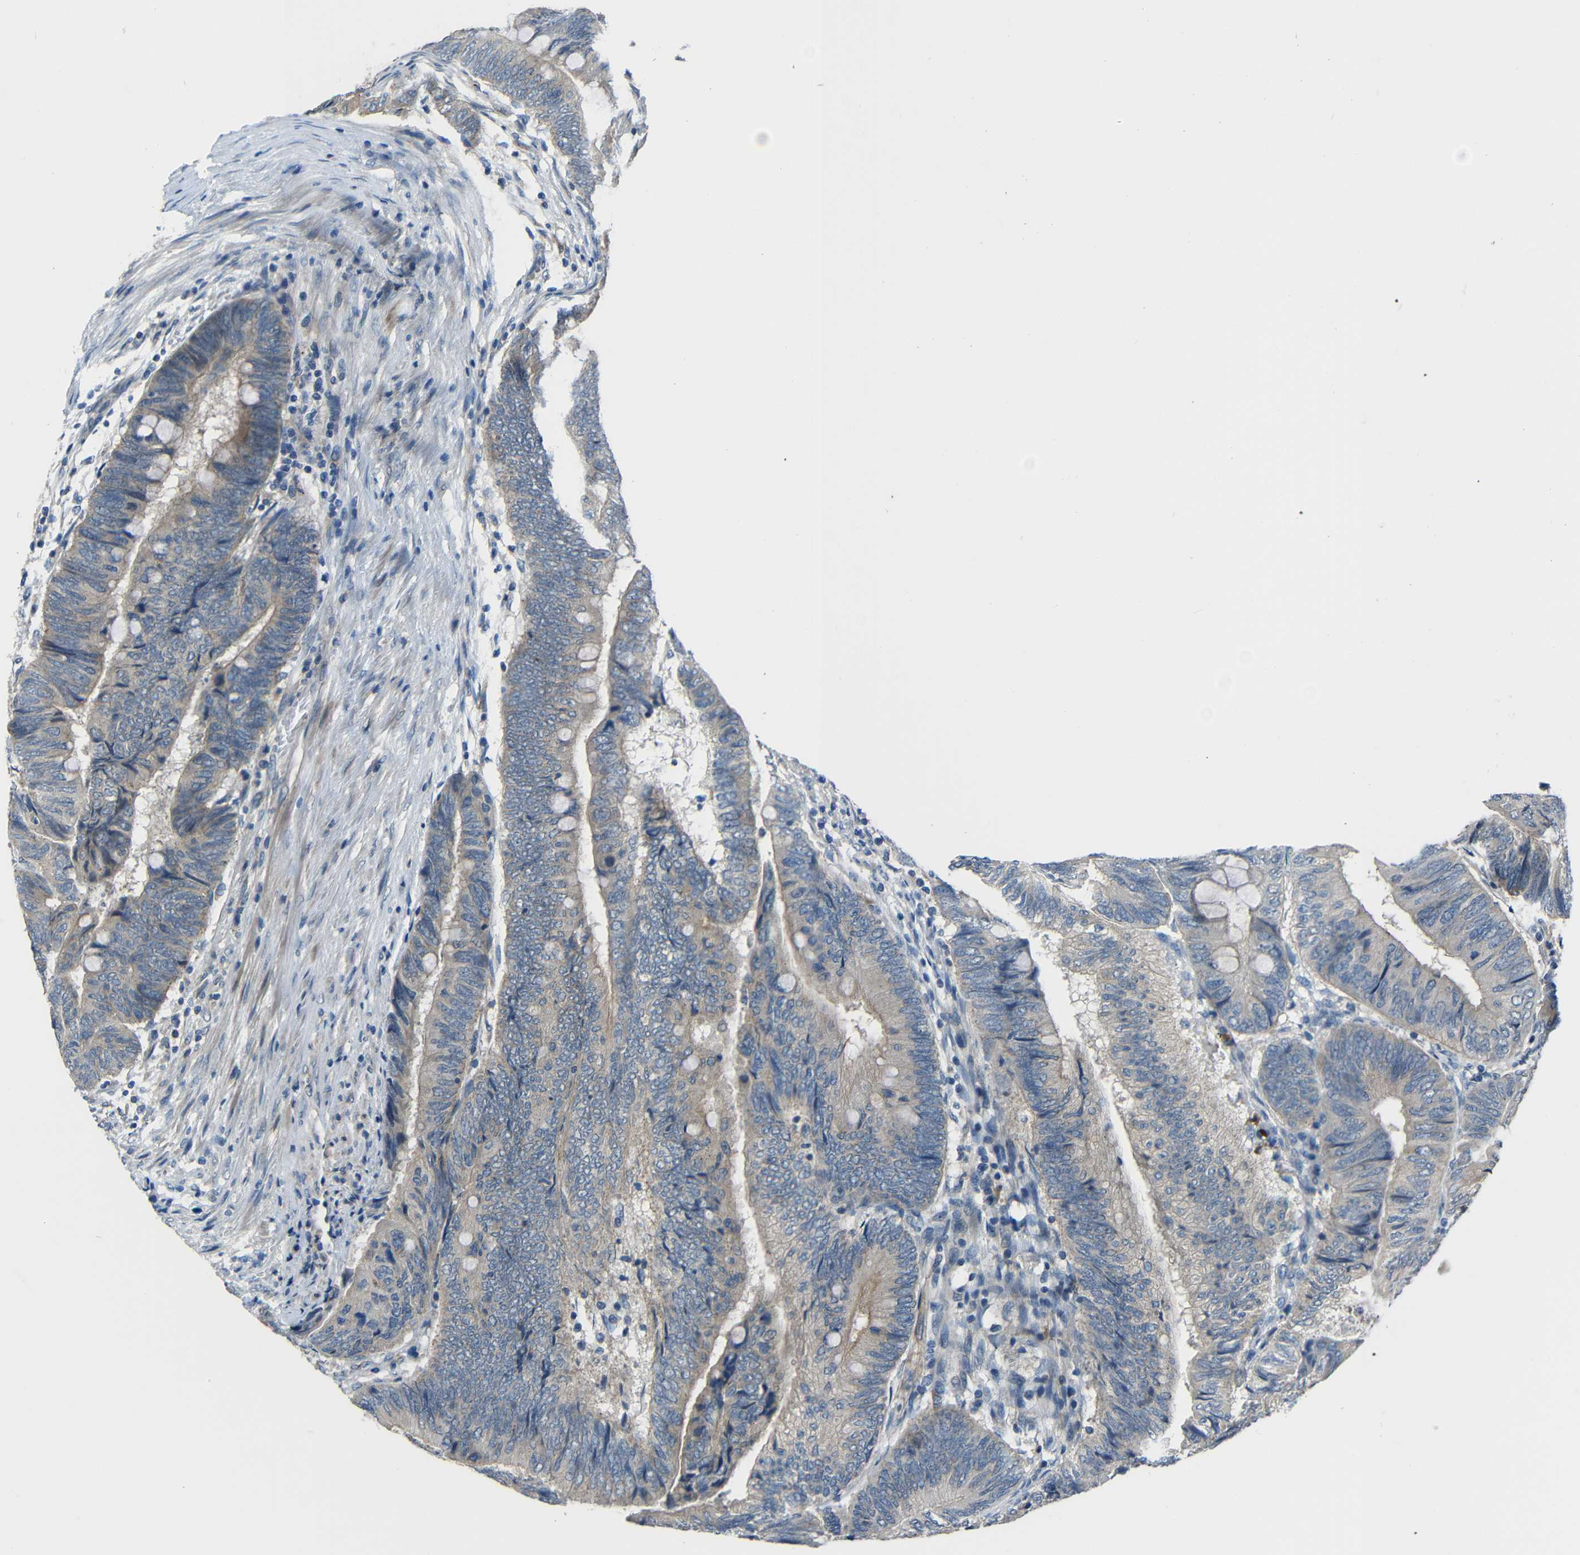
{"staining": {"intensity": "weak", "quantity": "25%-75%", "location": "cytoplasmic/membranous"}, "tissue": "colorectal cancer", "cell_type": "Tumor cells", "image_type": "cancer", "snomed": [{"axis": "morphology", "description": "Normal tissue, NOS"}, {"axis": "morphology", "description": "Adenocarcinoma, NOS"}, {"axis": "topography", "description": "Rectum"}, {"axis": "topography", "description": "Peripheral nerve tissue"}], "caption": "DAB immunohistochemical staining of colorectal cancer (adenocarcinoma) demonstrates weak cytoplasmic/membranous protein positivity in approximately 25%-75% of tumor cells. The staining is performed using DAB brown chromogen to label protein expression. The nuclei are counter-stained blue using hematoxylin.", "gene": "DCLK1", "patient": {"sex": "male", "age": 92}}